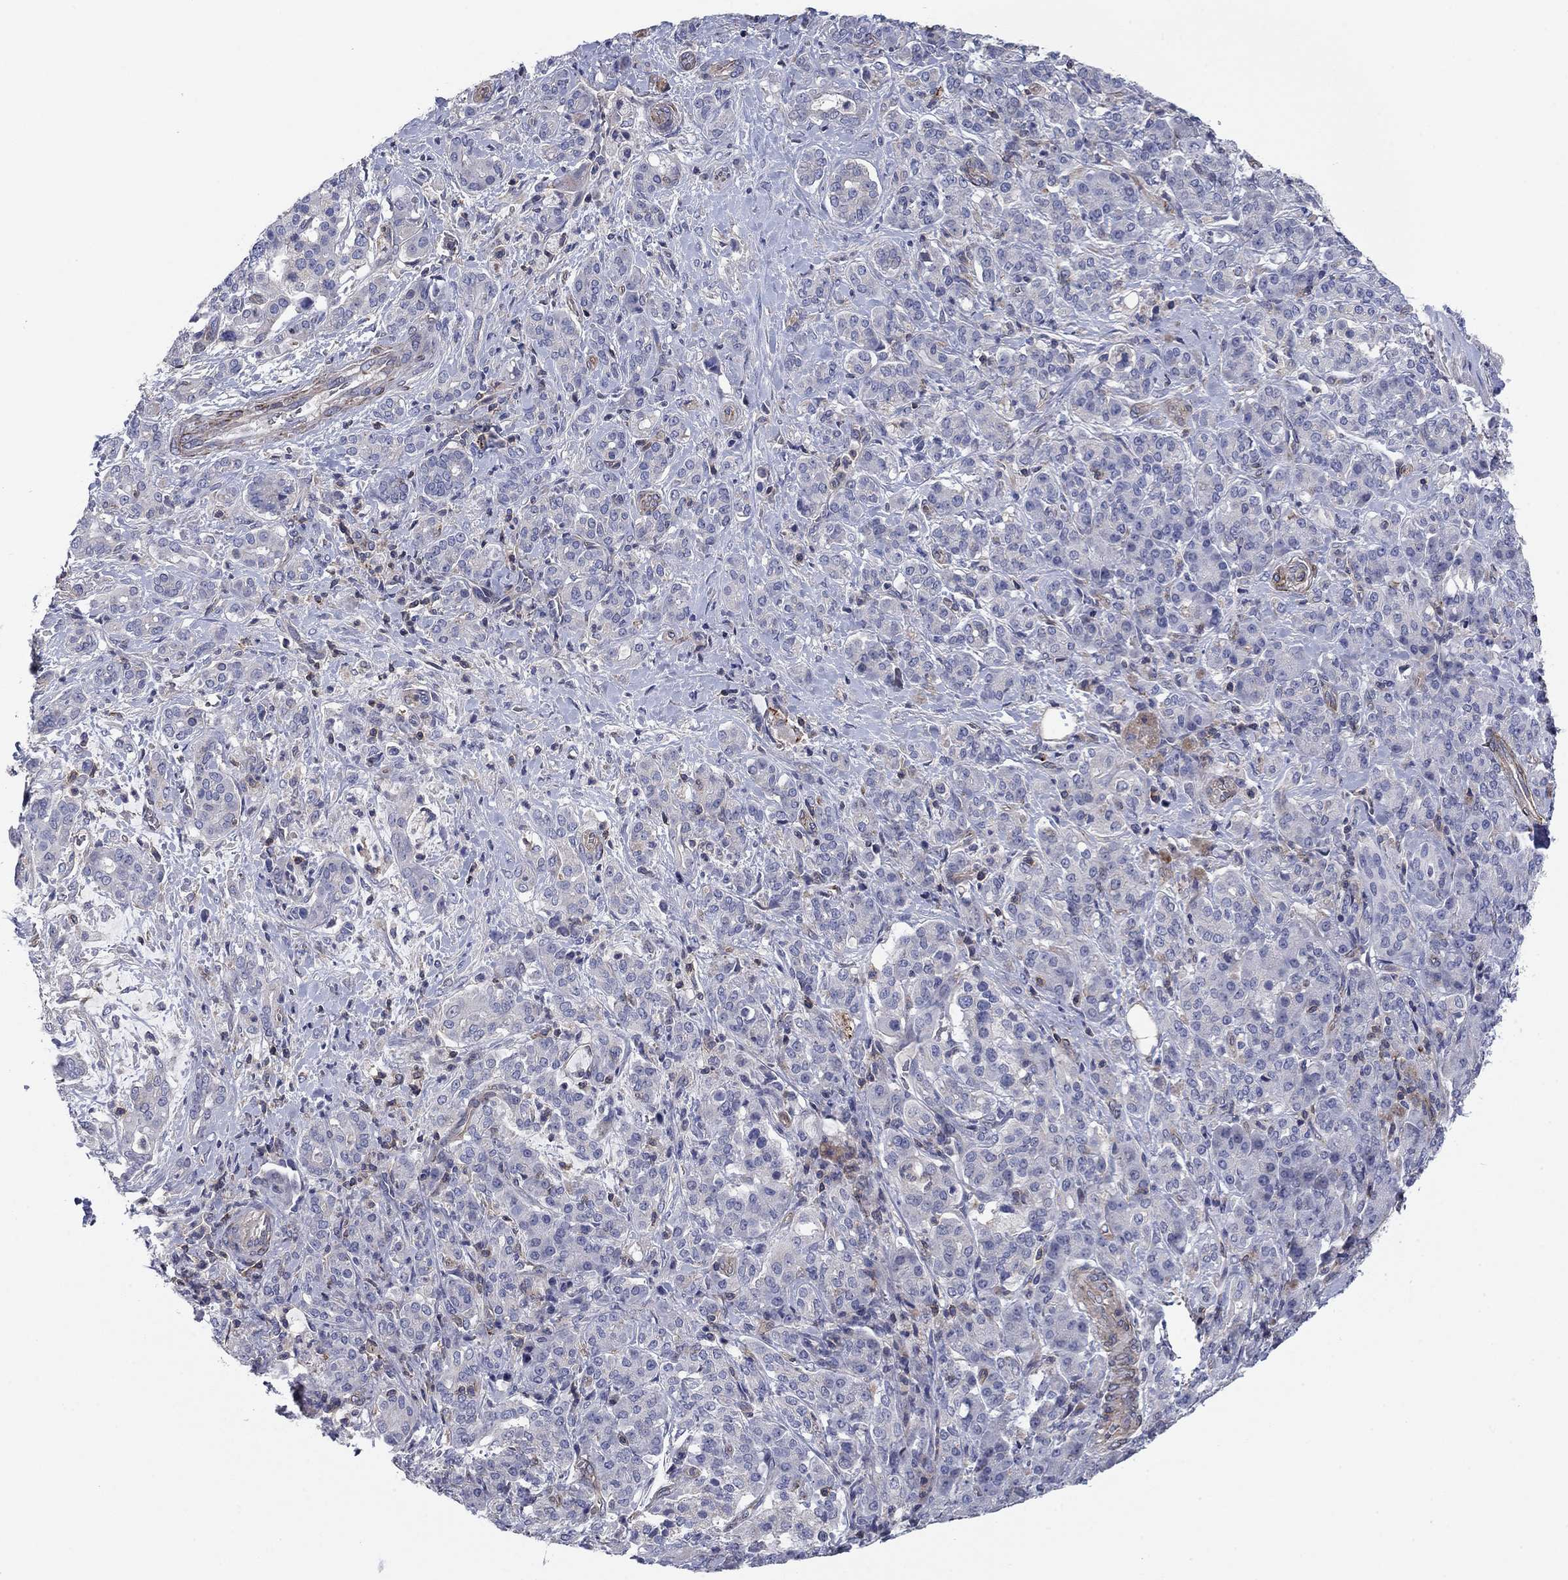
{"staining": {"intensity": "negative", "quantity": "none", "location": "none"}, "tissue": "pancreatic cancer", "cell_type": "Tumor cells", "image_type": "cancer", "snomed": [{"axis": "morphology", "description": "Normal tissue, NOS"}, {"axis": "morphology", "description": "Inflammation, NOS"}, {"axis": "morphology", "description": "Adenocarcinoma, NOS"}, {"axis": "topography", "description": "Pancreas"}], "caption": "Histopathology image shows no protein expression in tumor cells of pancreatic cancer (adenocarcinoma) tissue.", "gene": "PSD4", "patient": {"sex": "male", "age": 57}}